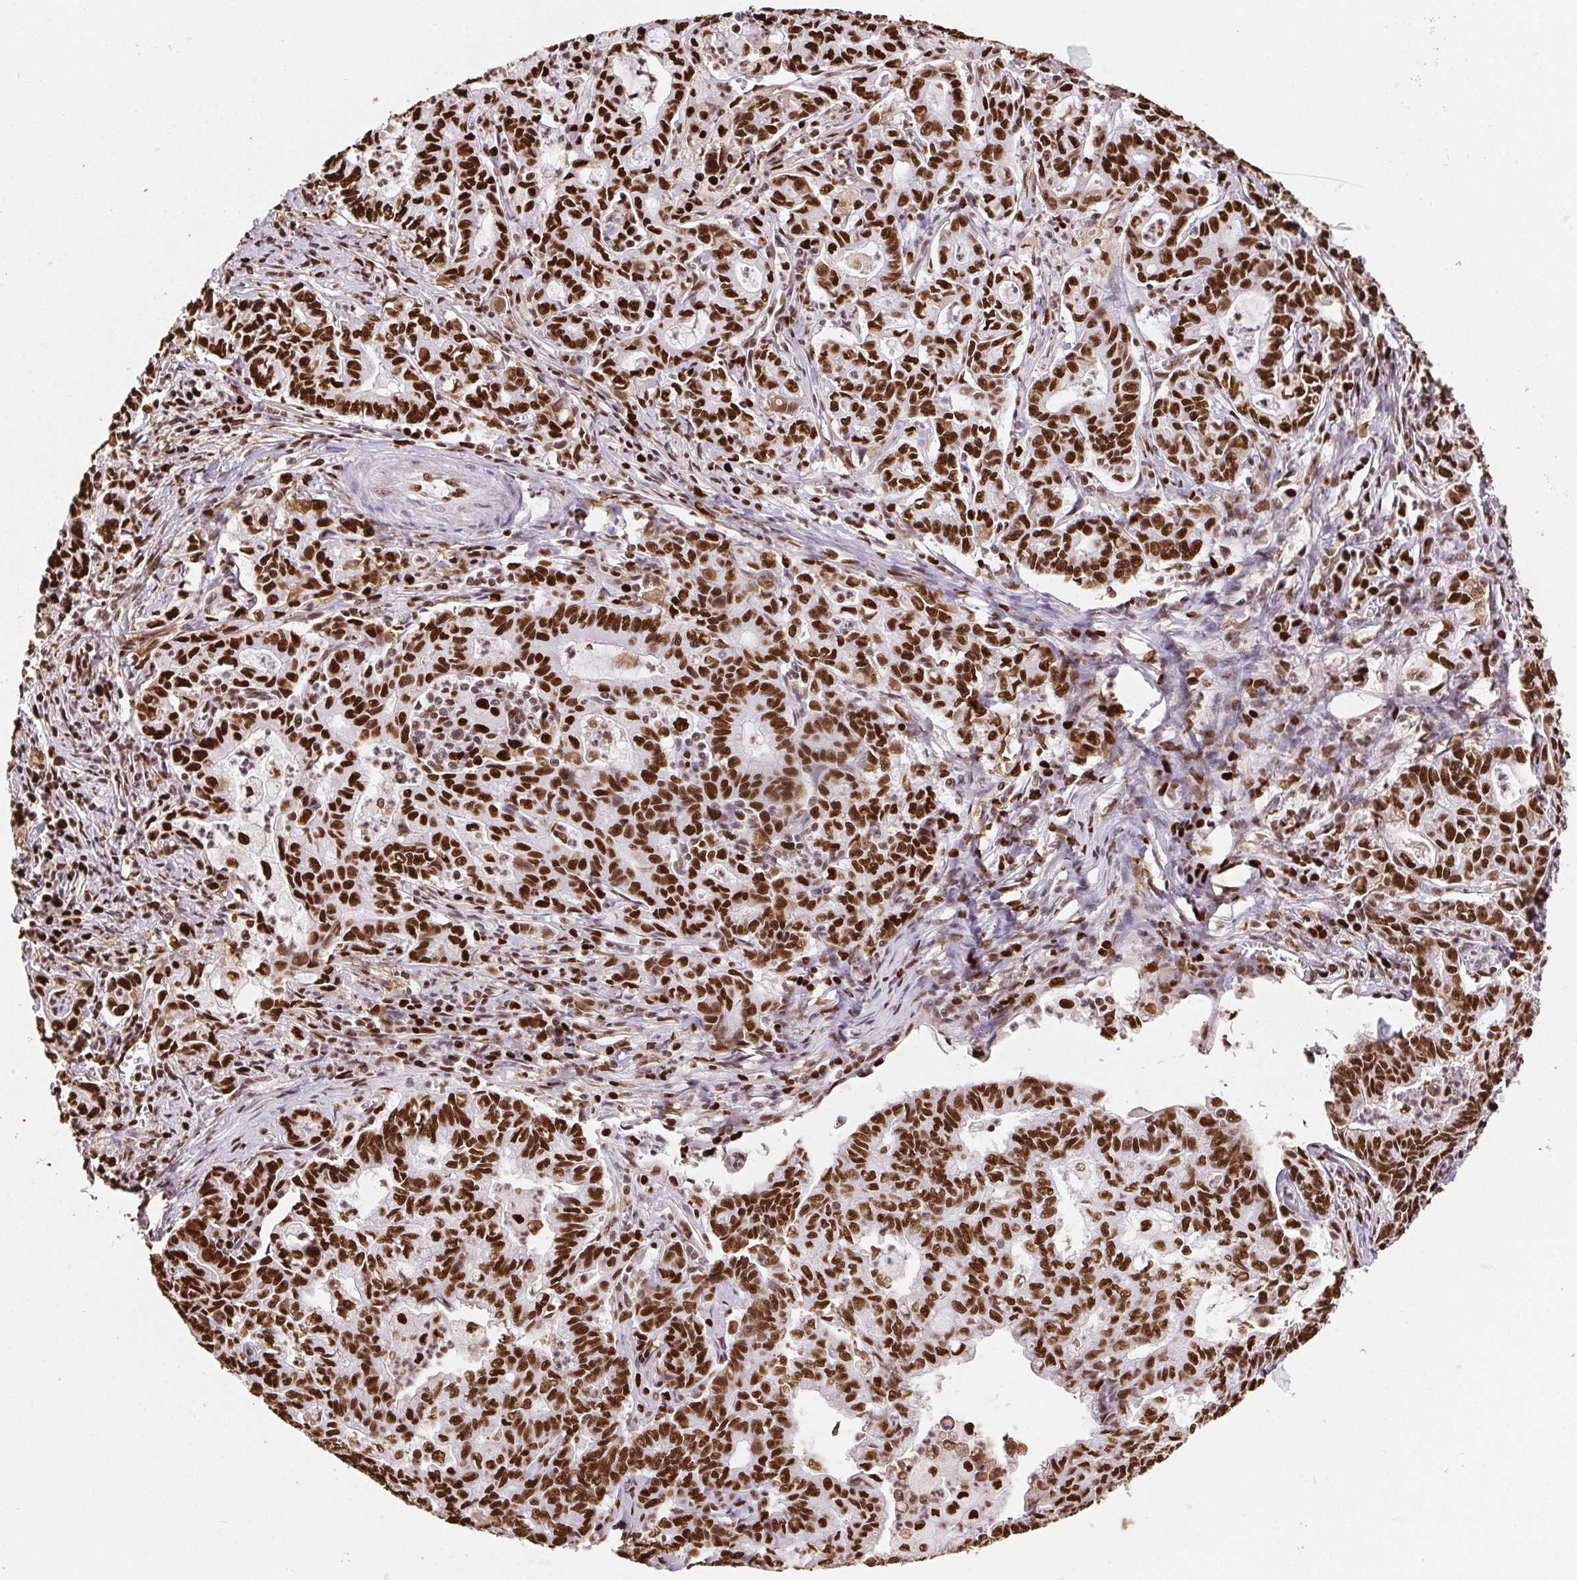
{"staining": {"intensity": "strong", "quantity": ">75%", "location": "nuclear"}, "tissue": "stomach cancer", "cell_type": "Tumor cells", "image_type": "cancer", "snomed": [{"axis": "morphology", "description": "Adenocarcinoma, NOS"}, {"axis": "topography", "description": "Stomach, upper"}], "caption": "Immunohistochemical staining of human adenocarcinoma (stomach) shows strong nuclear protein expression in approximately >75% of tumor cells.", "gene": "SET", "patient": {"sex": "female", "age": 79}}